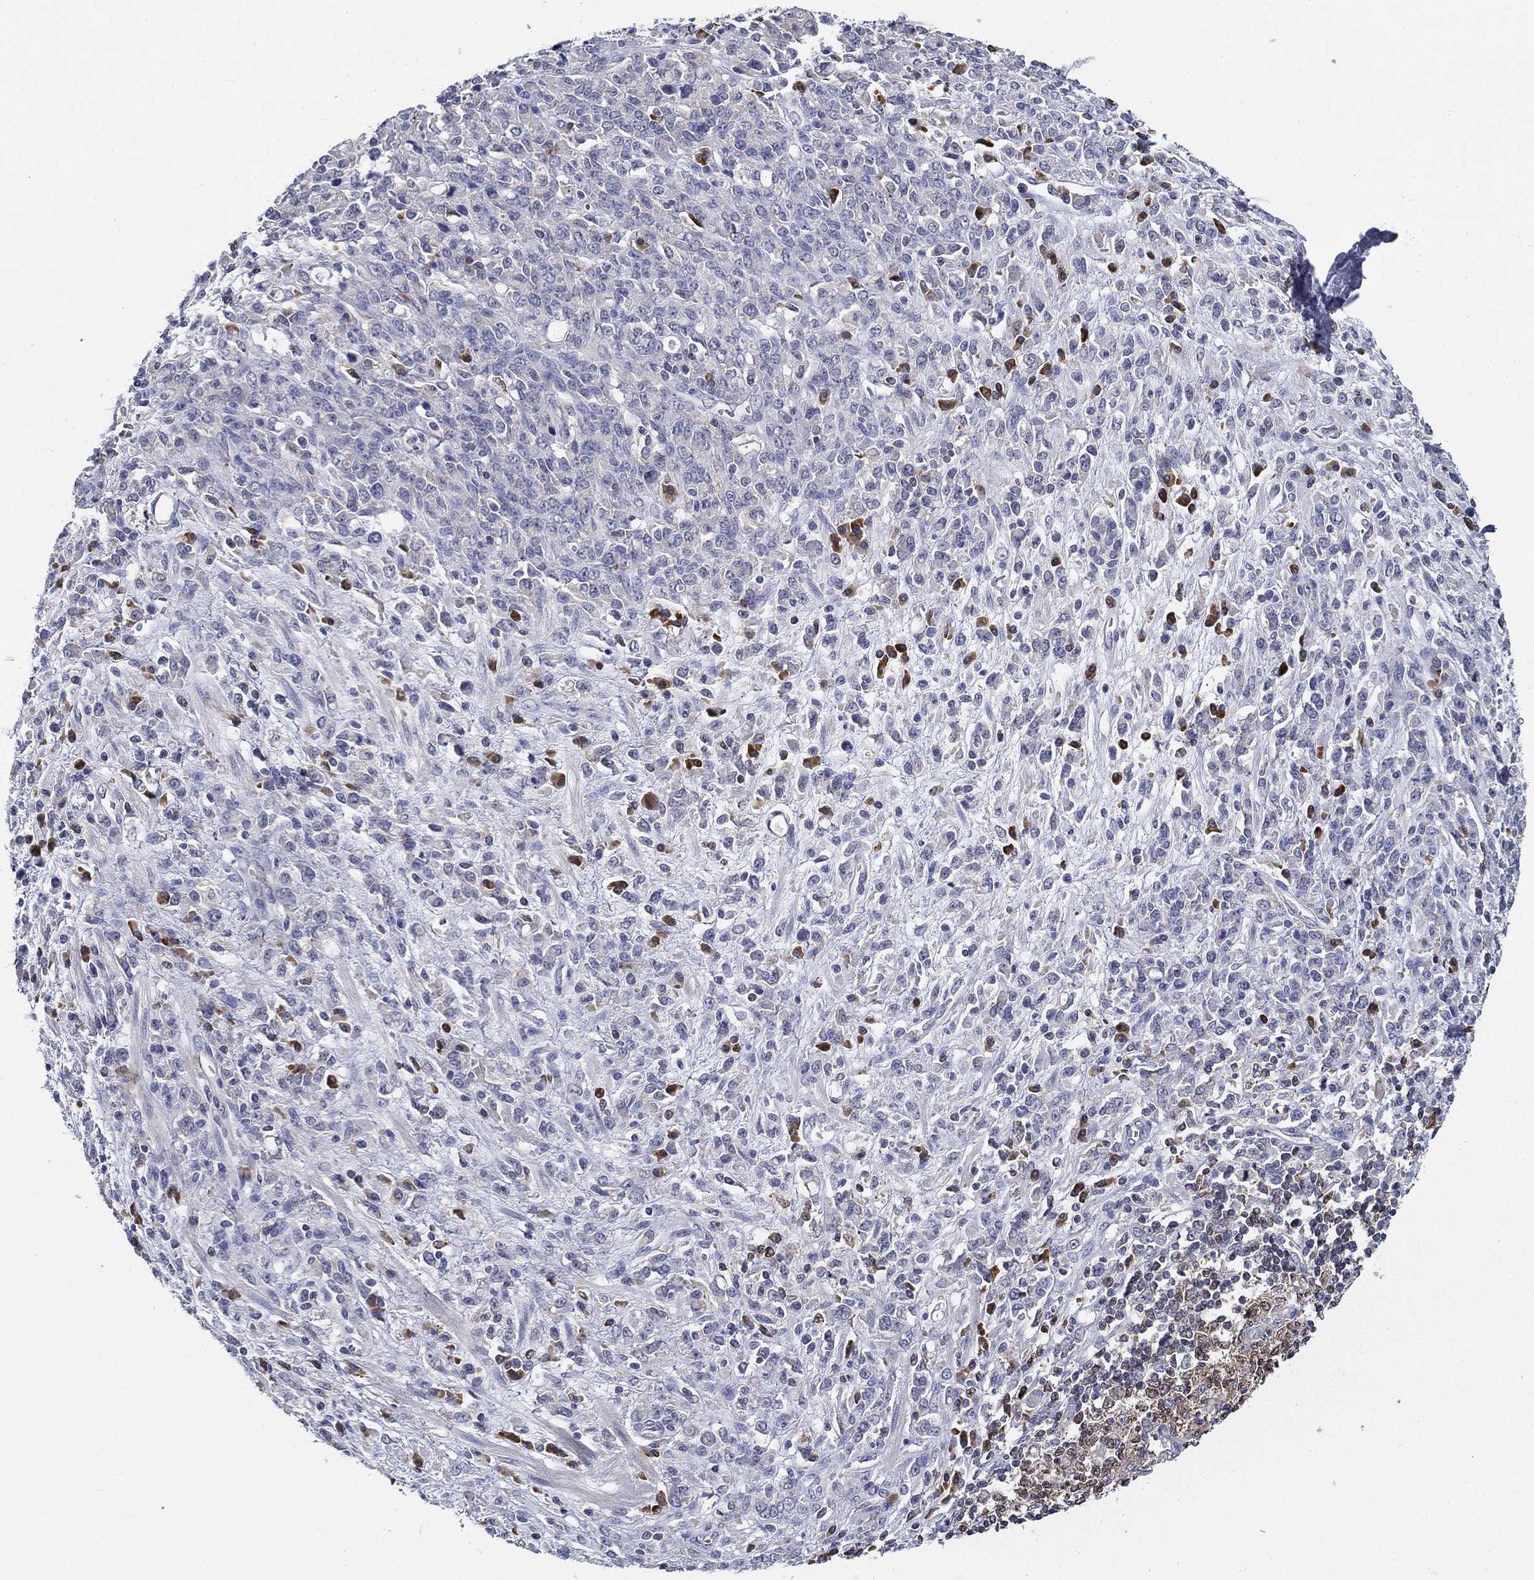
{"staining": {"intensity": "negative", "quantity": "none", "location": "none"}, "tissue": "stomach cancer", "cell_type": "Tumor cells", "image_type": "cancer", "snomed": [{"axis": "morphology", "description": "Adenocarcinoma, NOS"}, {"axis": "topography", "description": "Stomach"}], "caption": "Immunohistochemistry image of neoplastic tissue: human stomach adenocarcinoma stained with DAB (3,3'-diaminobenzidine) demonstrates no significant protein staining in tumor cells. Nuclei are stained in blue.", "gene": "POU2F2", "patient": {"sex": "female", "age": 57}}